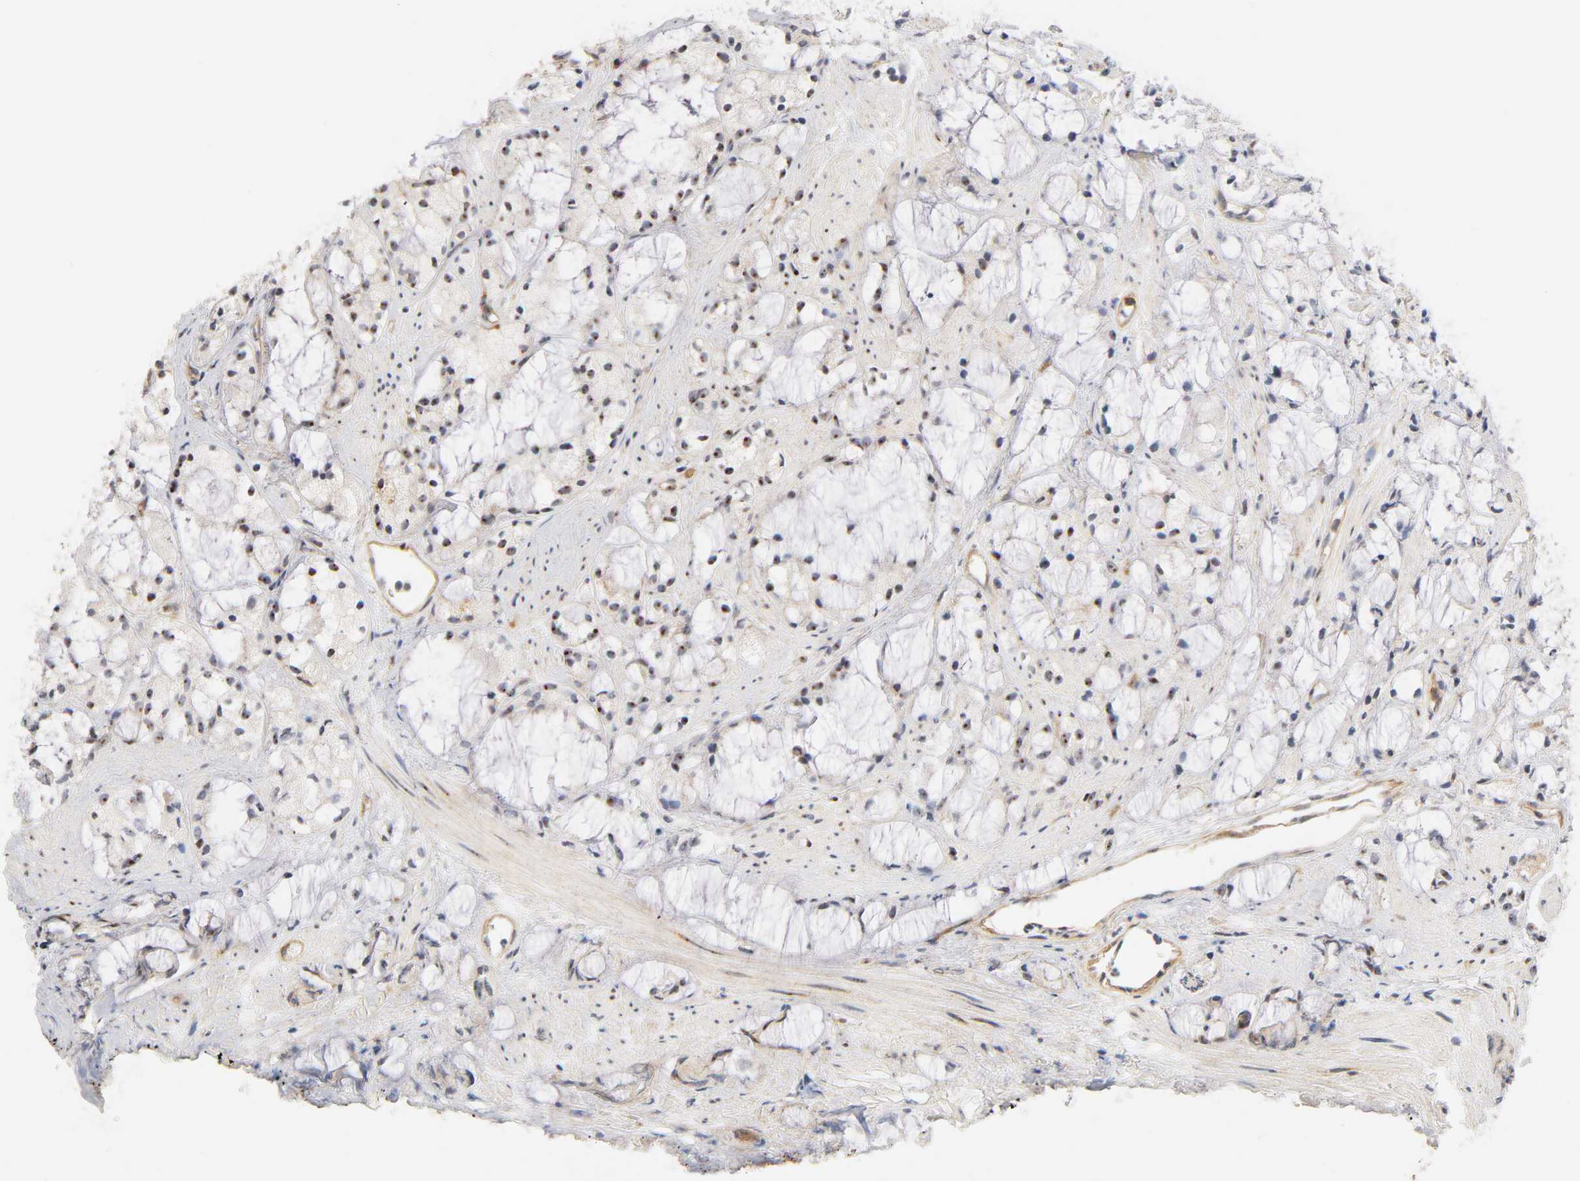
{"staining": {"intensity": "strong", "quantity": "25%-75%", "location": "cytoplasmic/membranous,nuclear"}, "tissue": "prostate cancer", "cell_type": "Tumor cells", "image_type": "cancer", "snomed": [{"axis": "morphology", "description": "Adenocarcinoma, High grade"}, {"axis": "topography", "description": "Prostate"}], "caption": "The micrograph shows a brown stain indicating the presence of a protein in the cytoplasmic/membranous and nuclear of tumor cells in prostate adenocarcinoma (high-grade).", "gene": "PLD1", "patient": {"sex": "male", "age": 85}}